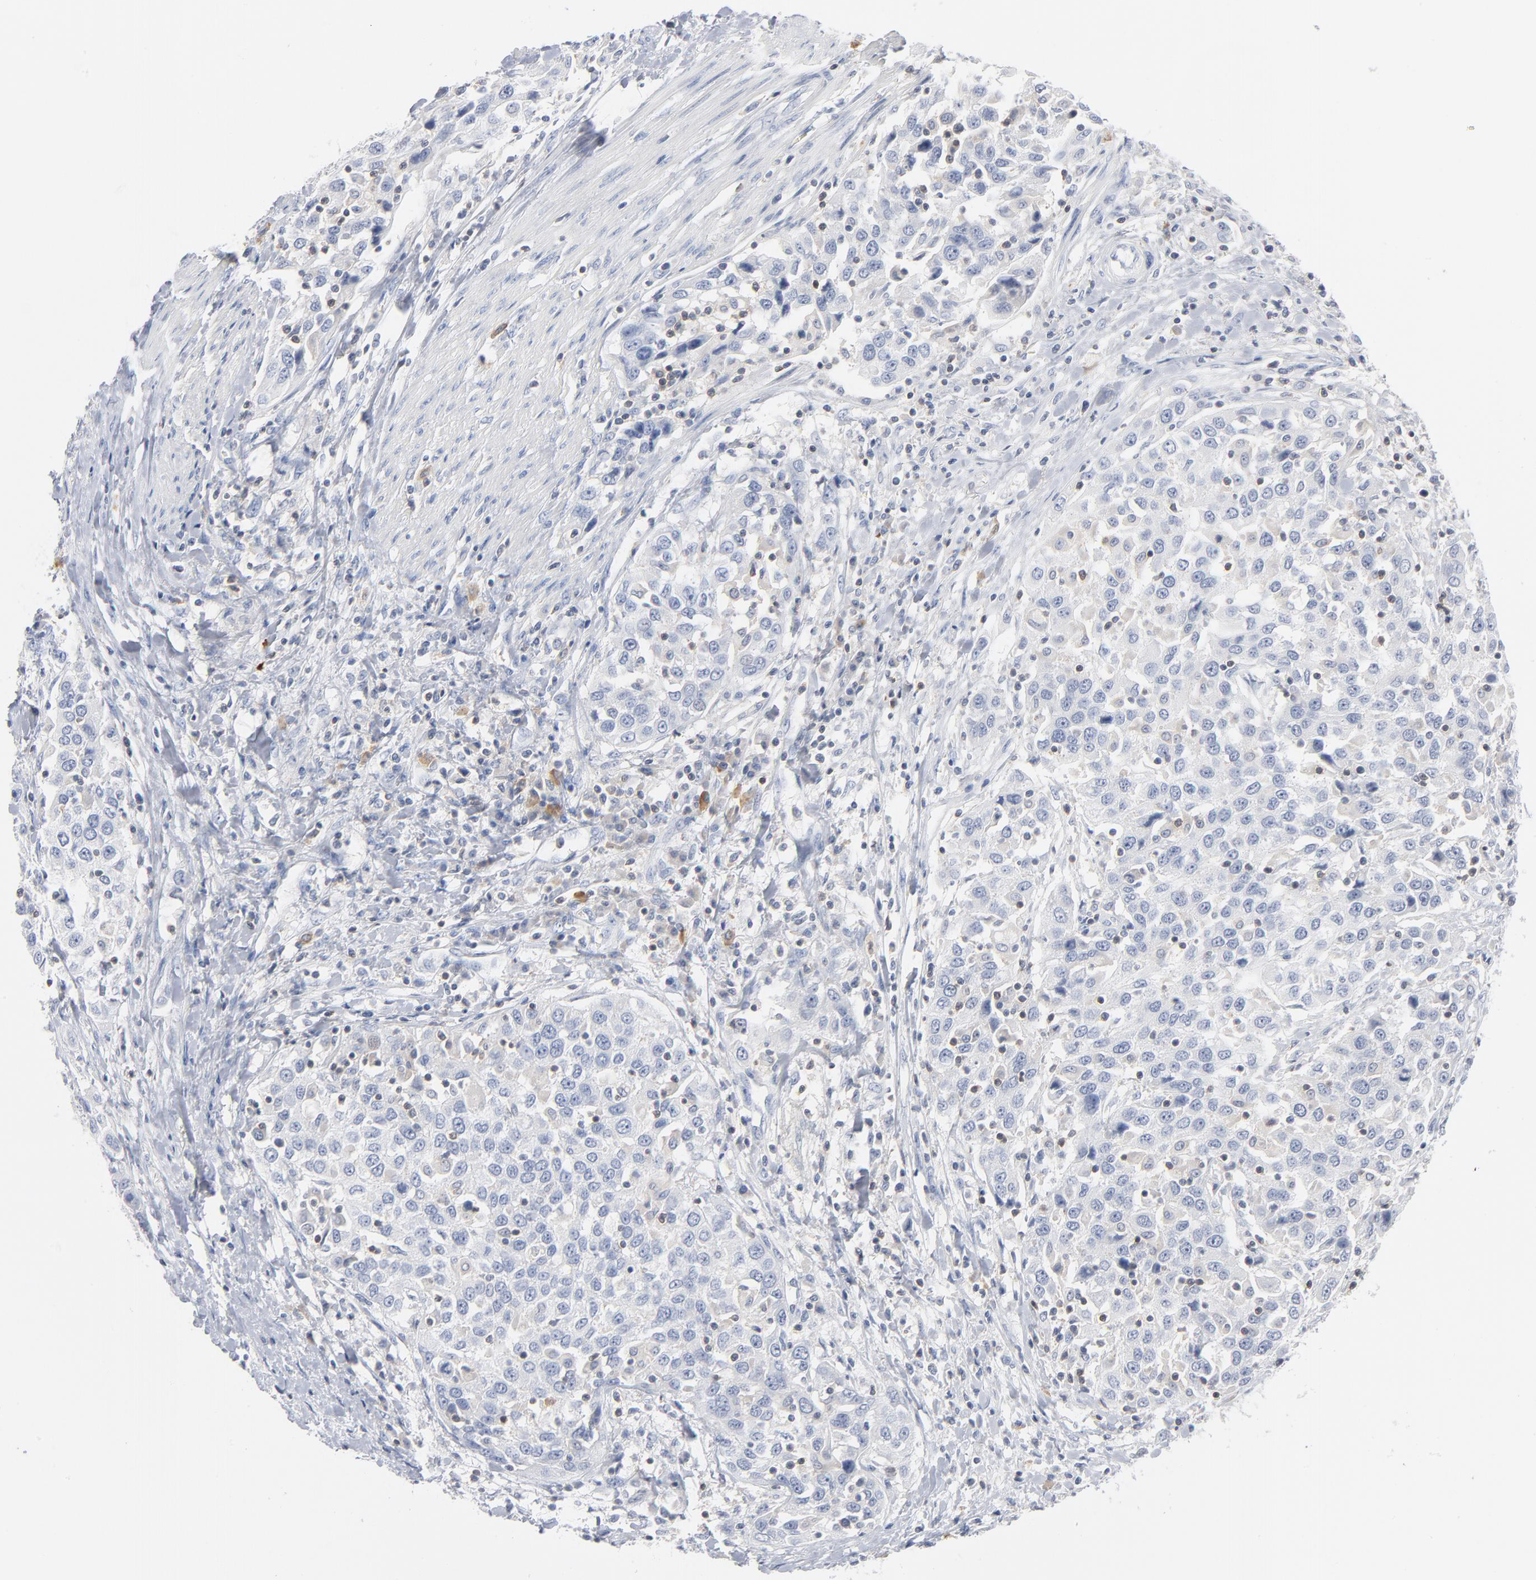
{"staining": {"intensity": "negative", "quantity": "none", "location": "none"}, "tissue": "urothelial cancer", "cell_type": "Tumor cells", "image_type": "cancer", "snomed": [{"axis": "morphology", "description": "Urothelial carcinoma, High grade"}, {"axis": "topography", "description": "Urinary bladder"}], "caption": "The histopathology image shows no significant staining in tumor cells of urothelial cancer. (IHC, brightfield microscopy, high magnification).", "gene": "PTK2B", "patient": {"sex": "female", "age": 80}}